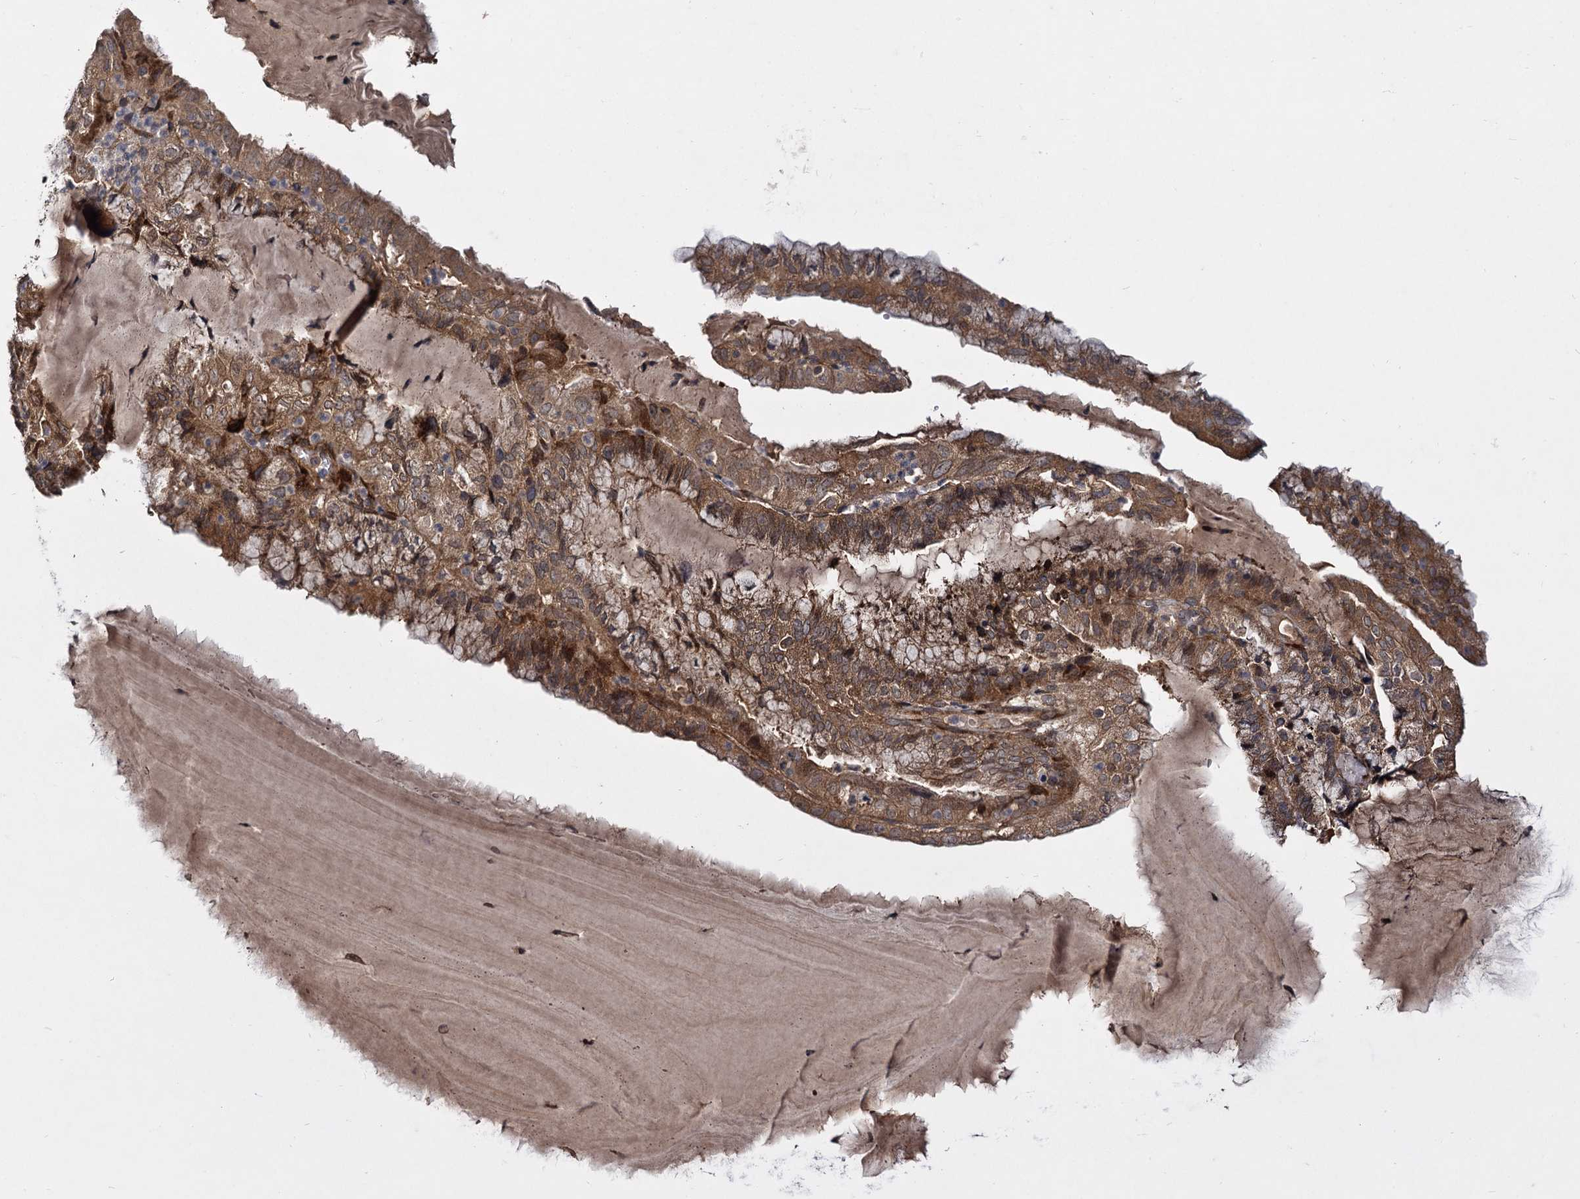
{"staining": {"intensity": "moderate", "quantity": ">75%", "location": "cytoplasmic/membranous"}, "tissue": "endometrial cancer", "cell_type": "Tumor cells", "image_type": "cancer", "snomed": [{"axis": "morphology", "description": "Adenocarcinoma, NOS"}, {"axis": "topography", "description": "Endometrium"}], "caption": "The histopathology image demonstrates staining of endometrial adenocarcinoma, revealing moderate cytoplasmic/membranous protein positivity (brown color) within tumor cells. (Stains: DAB in brown, nuclei in blue, Microscopy: brightfield microscopy at high magnification).", "gene": "INPPL1", "patient": {"sex": "female", "age": 81}}